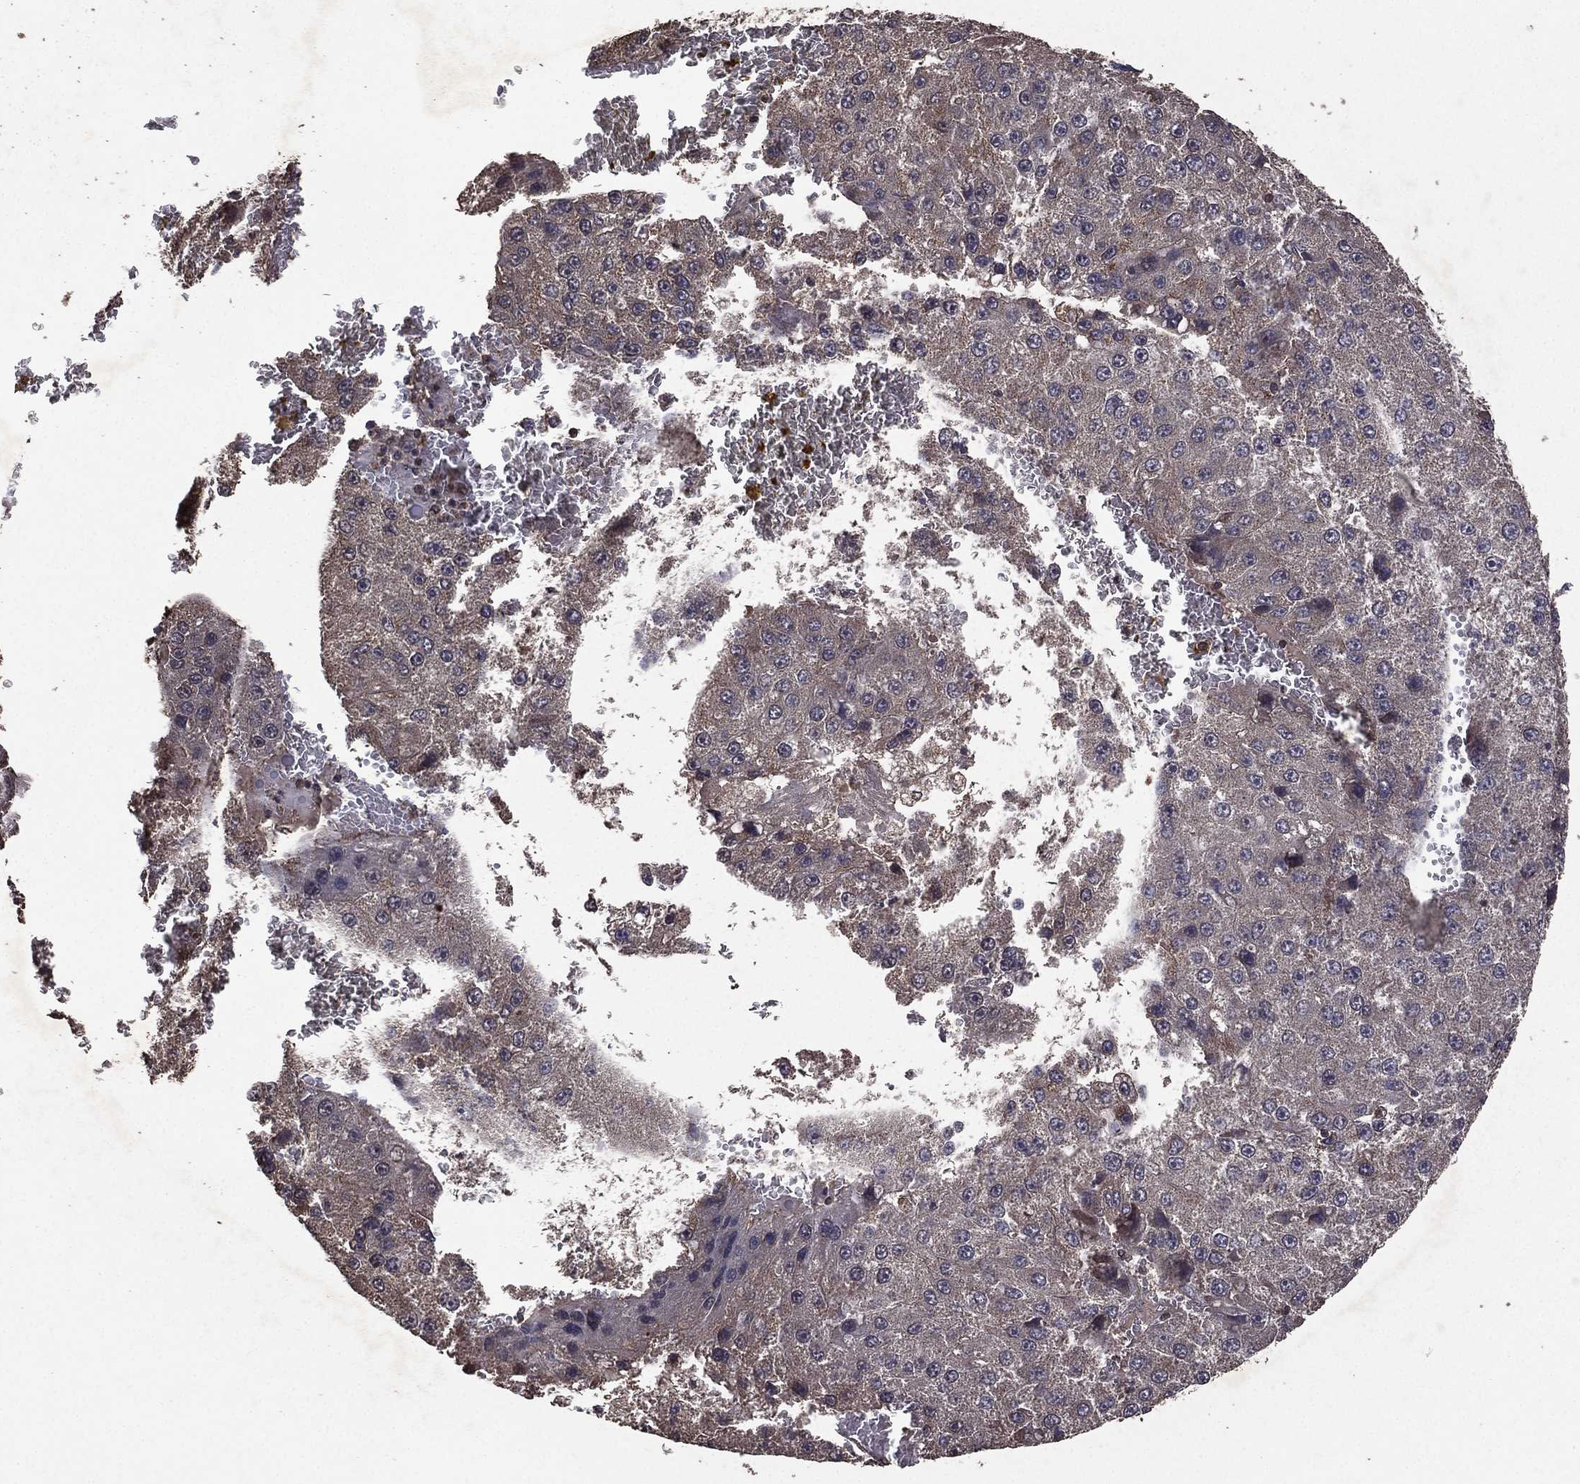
{"staining": {"intensity": "negative", "quantity": "none", "location": "none"}, "tissue": "liver cancer", "cell_type": "Tumor cells", "image_type": "cancer", "snomed": [{"axis": "morphology", "description": "Carcinoma, Hepatocellular, NOS"}, {"axis": "topography", "description": "Liver"}], "caption": "The photomicrograph displays no significant staining in tumor cells of hepatocellular carcinoma (liver). The staining is performed using DAB brown chromogen with nuclei counter-stained in using hematoxylin.", "gene": "BIRC6", "patient": {"sex": "female", "age": 73}}